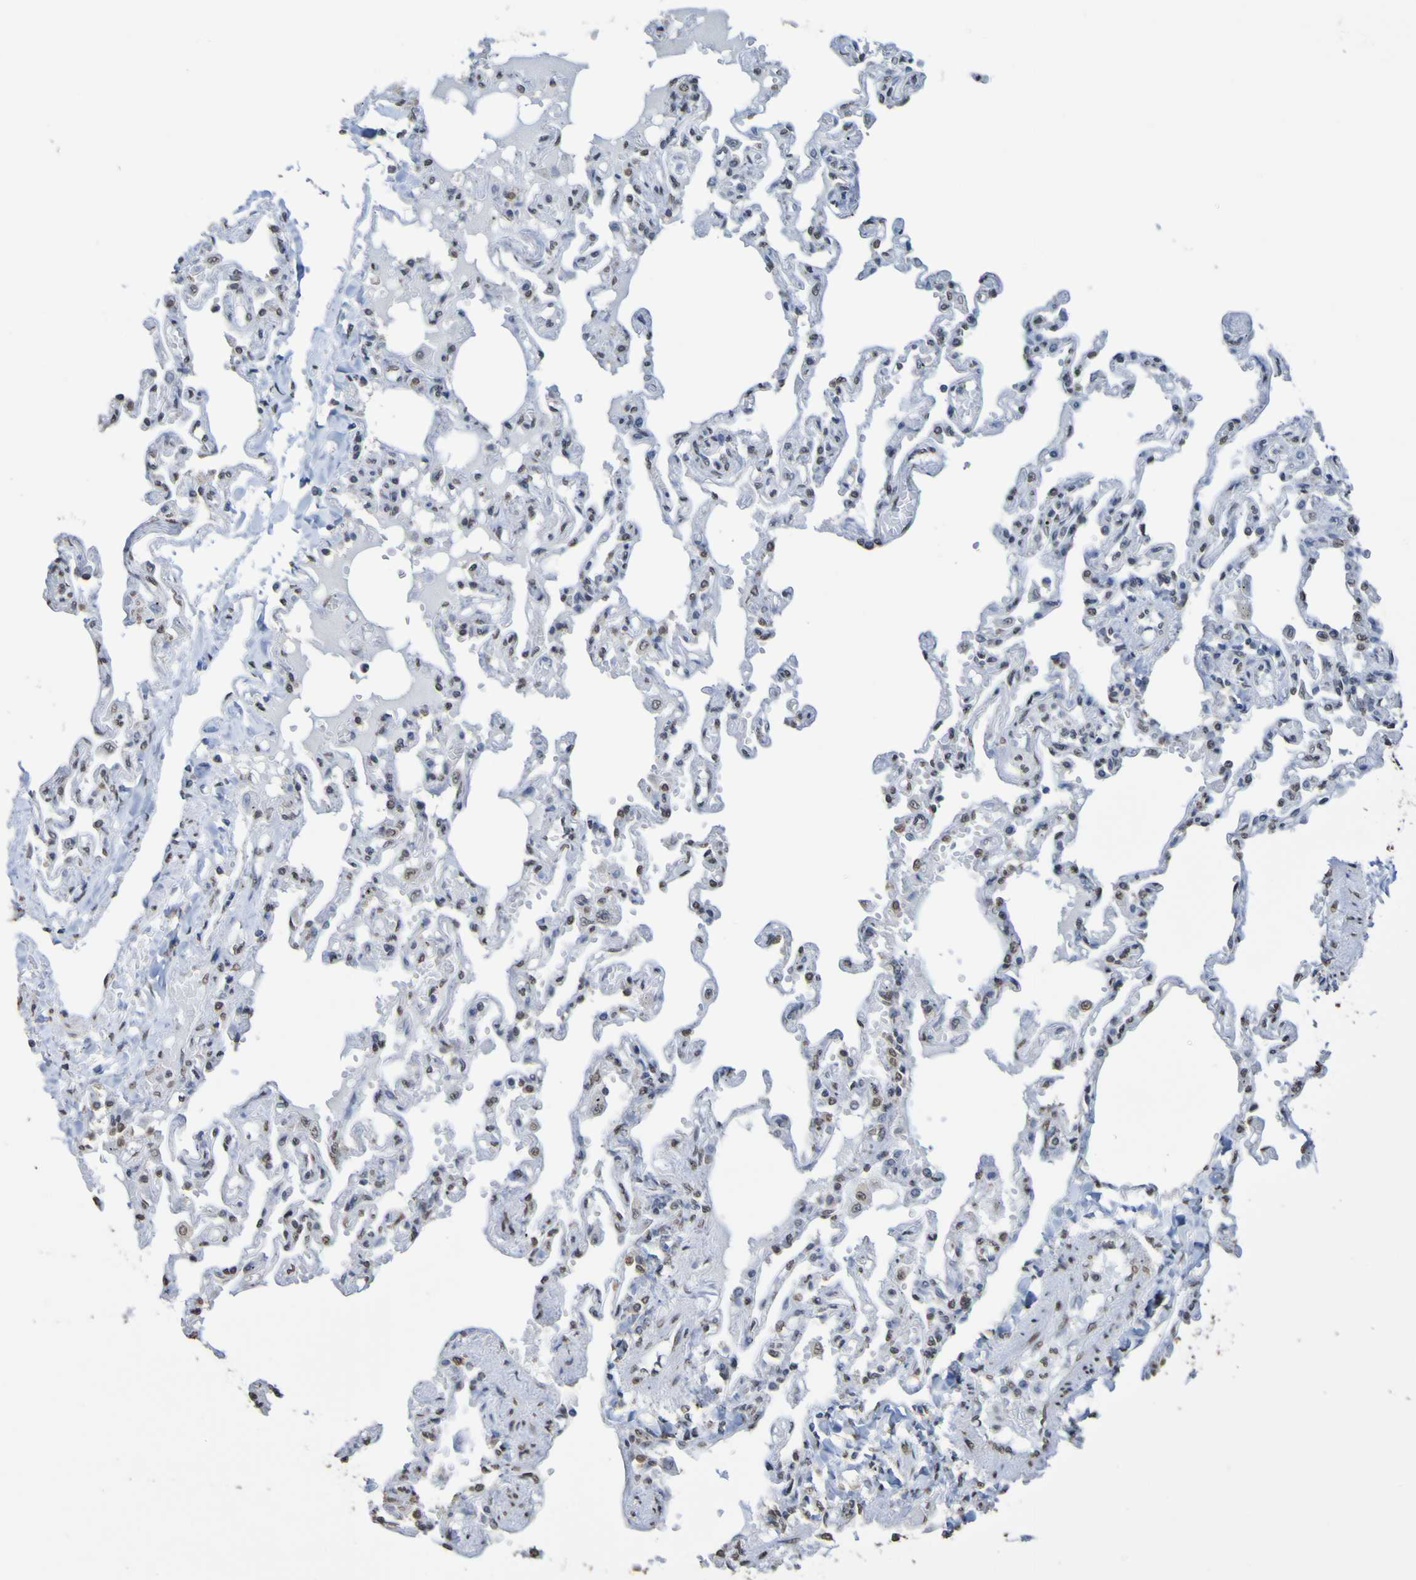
{"staining": {"intensity": "weak", "quantity": "25%-75%", "location": "nuclear"}, "tissue": "lung", "cell_type": "Alveolar cells", "image_type": "normal", "snomed": [{"axis": "morphology", "description": "Normal tissue, NOS"}, {"axis": "topography", "description": "Lung"}], "caption": "Immunohistochemical staining of unremarkable human lung displays 25%-75% levels of weak nuclear protein positivity in approximately 25%-75% of alveolar cells.", "gene": "ALKBH2", "patient": {"sex": "male", "age": 21}}